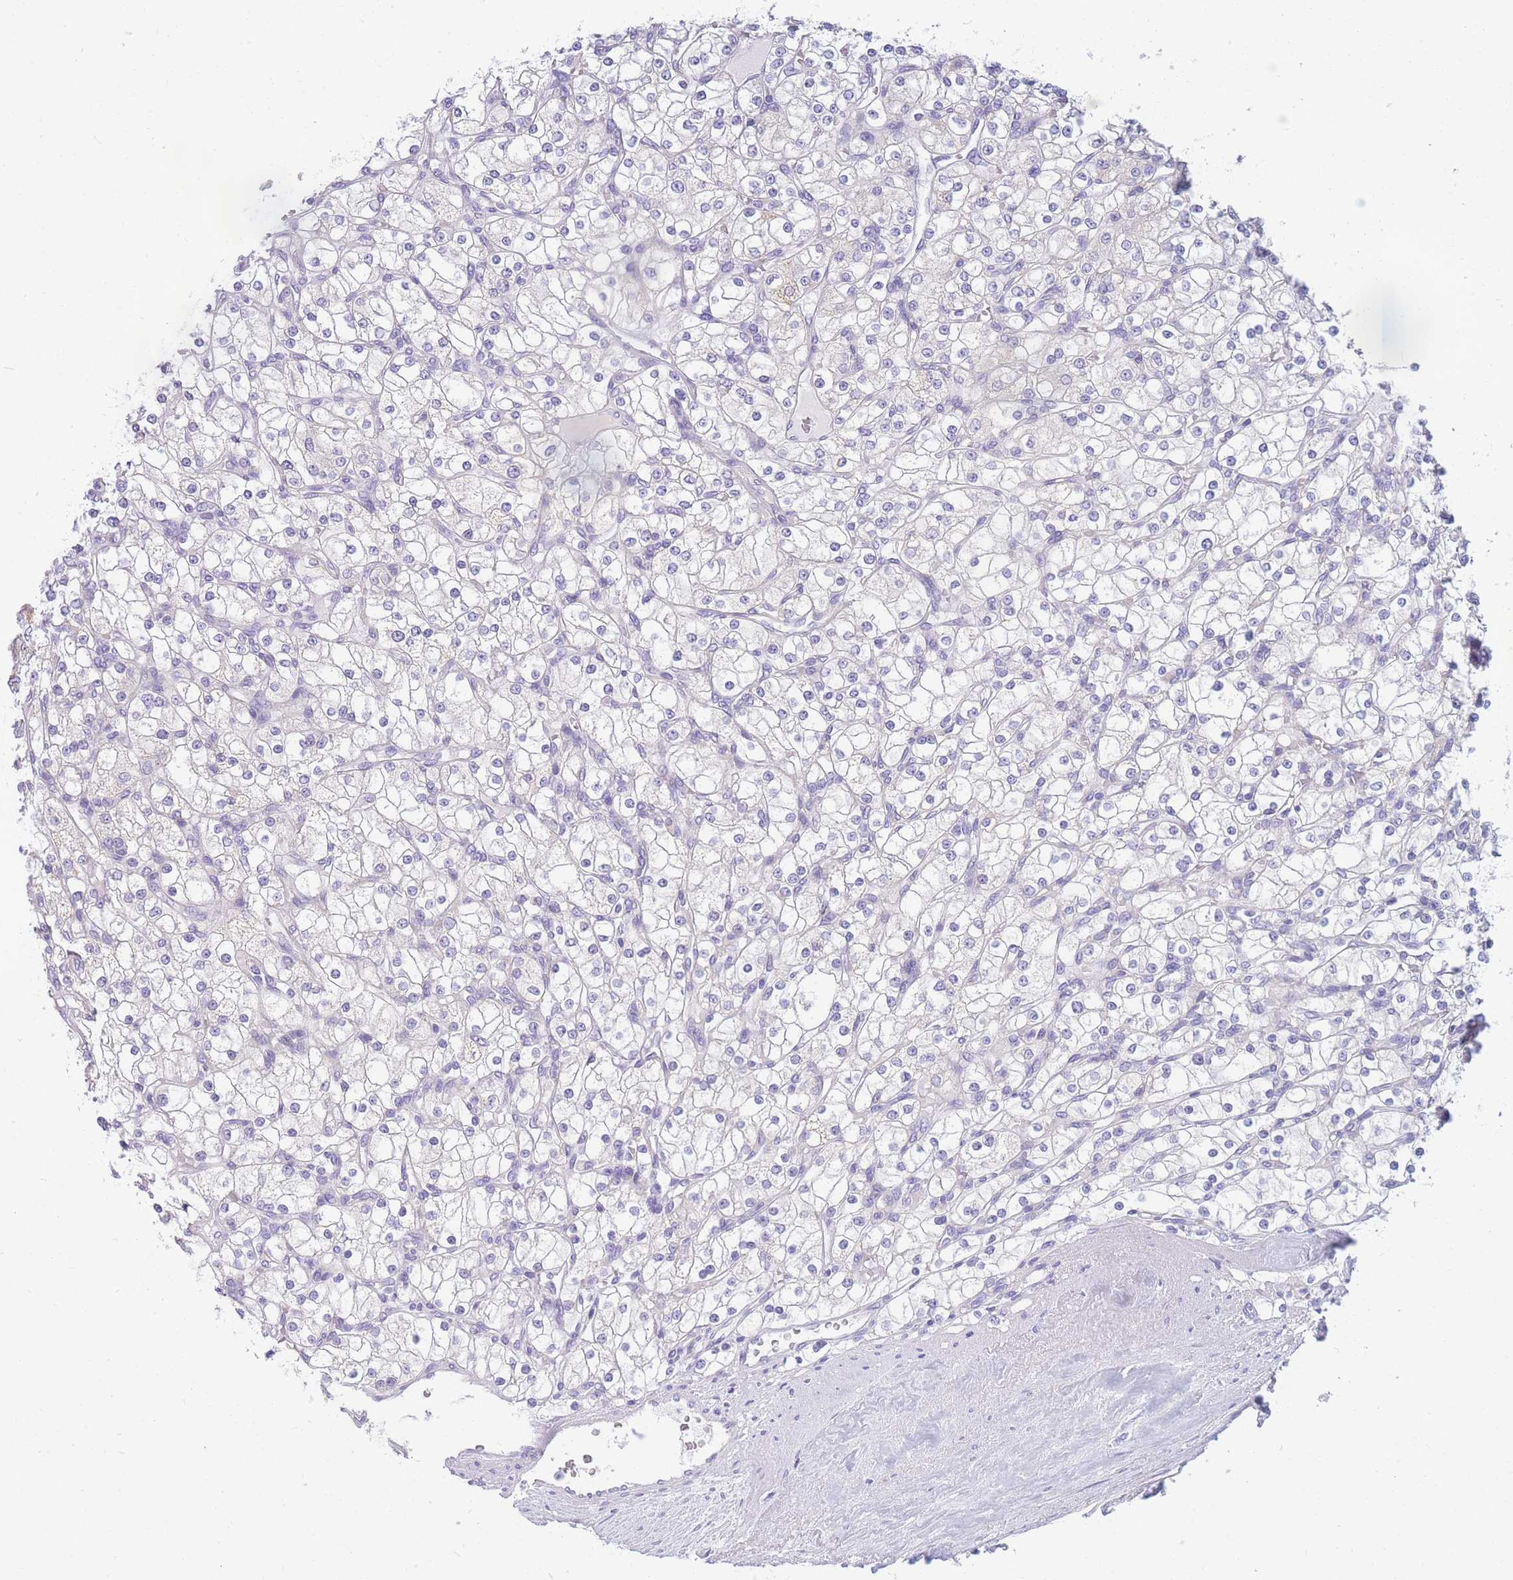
{"staining": {"intensity": "negative", "quantity": "none", "location": "none"}, "tissue": "renal cancer", "cell_type": "Tumor cells", "image_type": "cancer", "snomed": [{"axis": "morphology", "description": "Adenocarcinoma, NOS"}, {"axis": "topography", "description": "Kidney"}], "caption": "IHC of human adenocarcinoma (renal) reveals no positivity in tumor cells.", "gene": "DHRS11", "patient": {"sex": "male", "age": 80}}